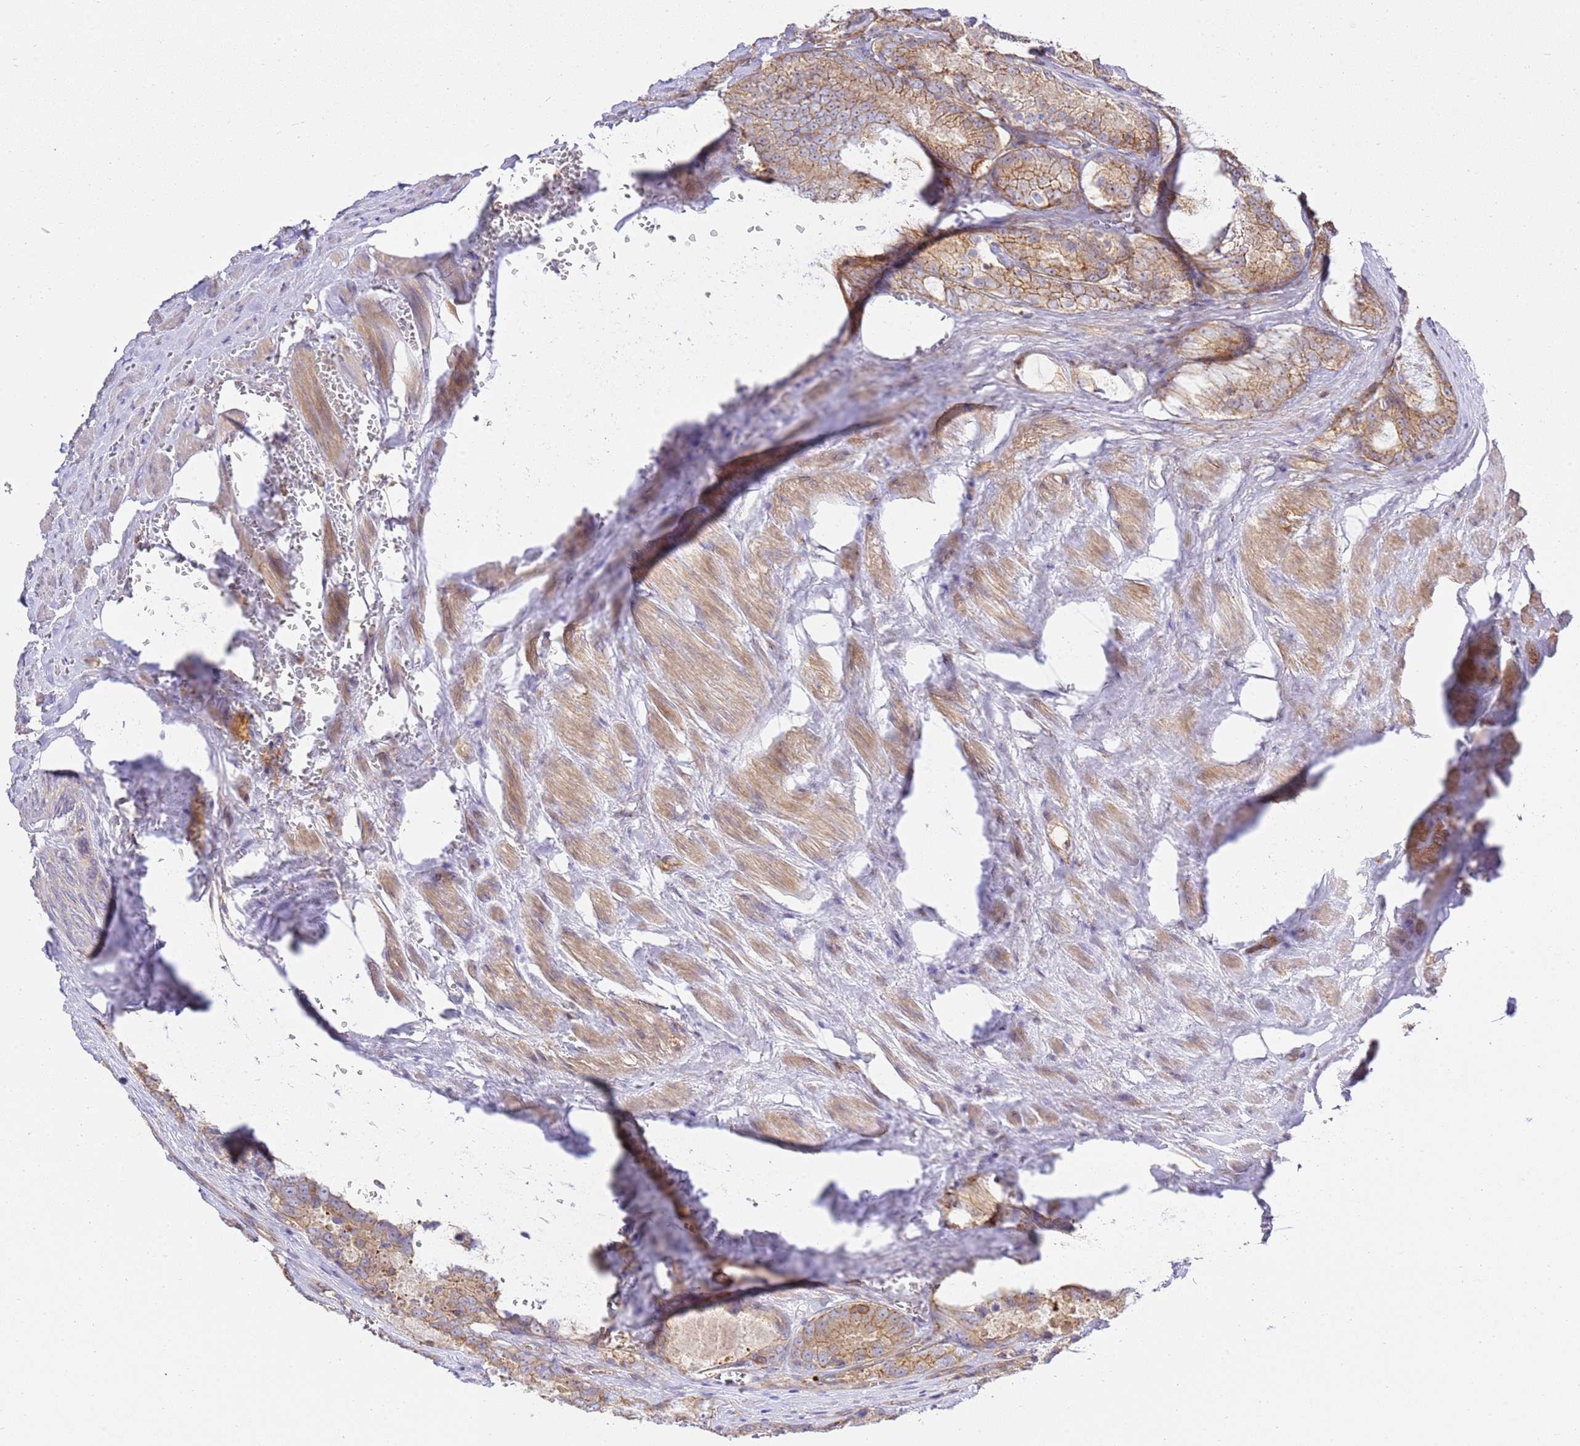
{"staining": {"intensity": "moderate", "quantity": ">75%", "location": "cytoplasmic/membranous"}, "tissue": "prostate cancer", "cell_type": "Tumor cells", "image_type": "cancer", "snomed": [{"axis": "morphology", "description": "Adenocarcinoma, Low grade"}, {"axis": "topography", "description": "Prostate"}], "caption": "Prostate cancer stained with immunohistochemistry shows moderate cytoplasmic/membranous expression in approximately >75% of tumor cells.", "gene": "EFCAB8", "patient": {"sex": "male", "age": 68}}